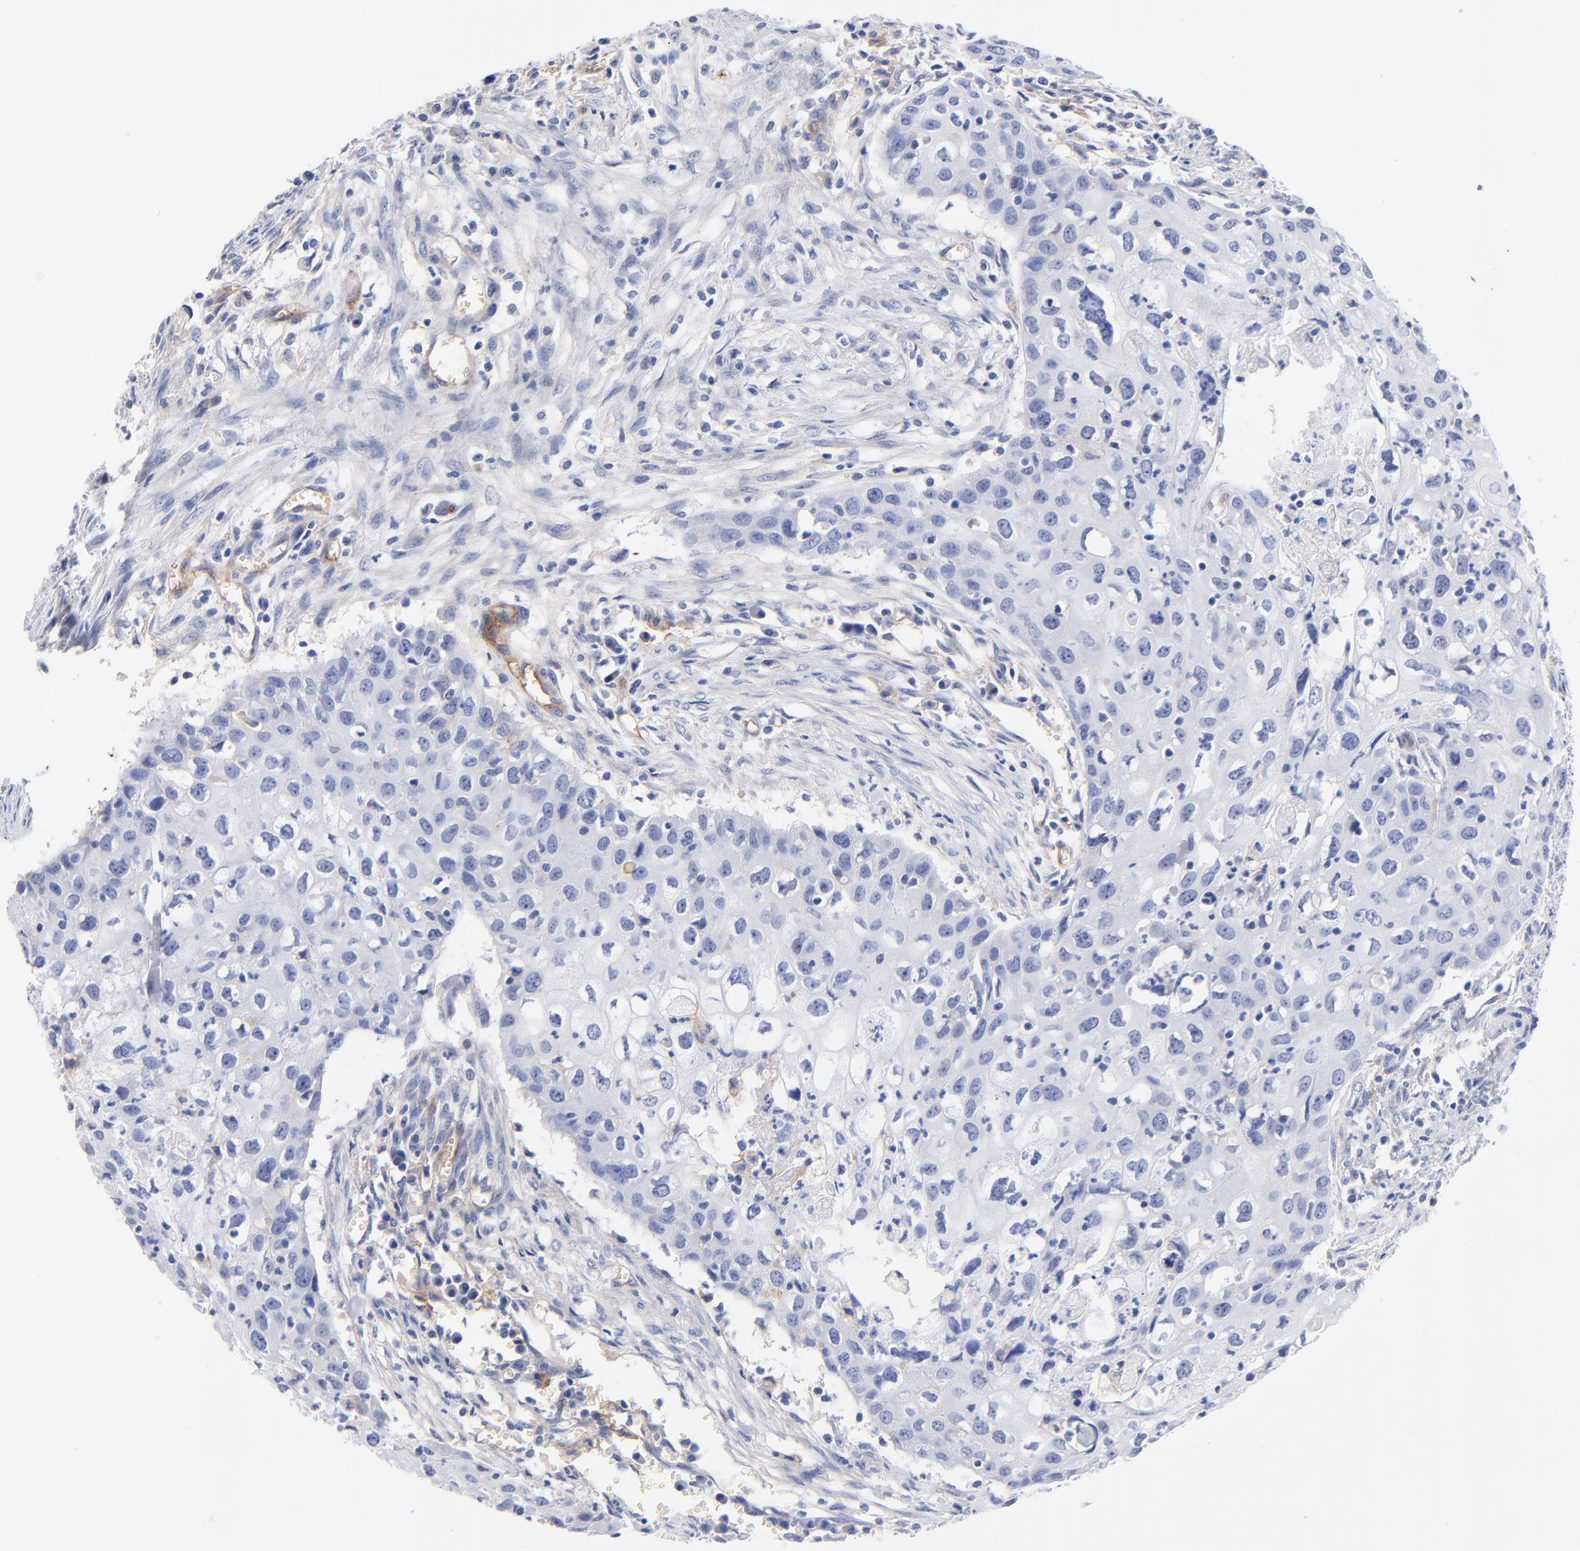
{"staining": {"intensity": "negative", "quantity": "none", "location": "none"}, "tissue": "urothelial cancer", "cell_type": "Tumor cells", "image_type": "cancer", "snomed": [{"axis": "morphology", "description": "Urothelial carcinoma, High grade"}, {"axis": "topography", "description": "Urinary bladder"}], "caption": "The image shows no significant staining in tumor cells of urothelial cancer.", "gene": "SLC44A2", "patient": {"sex": "male", "age": 54}}